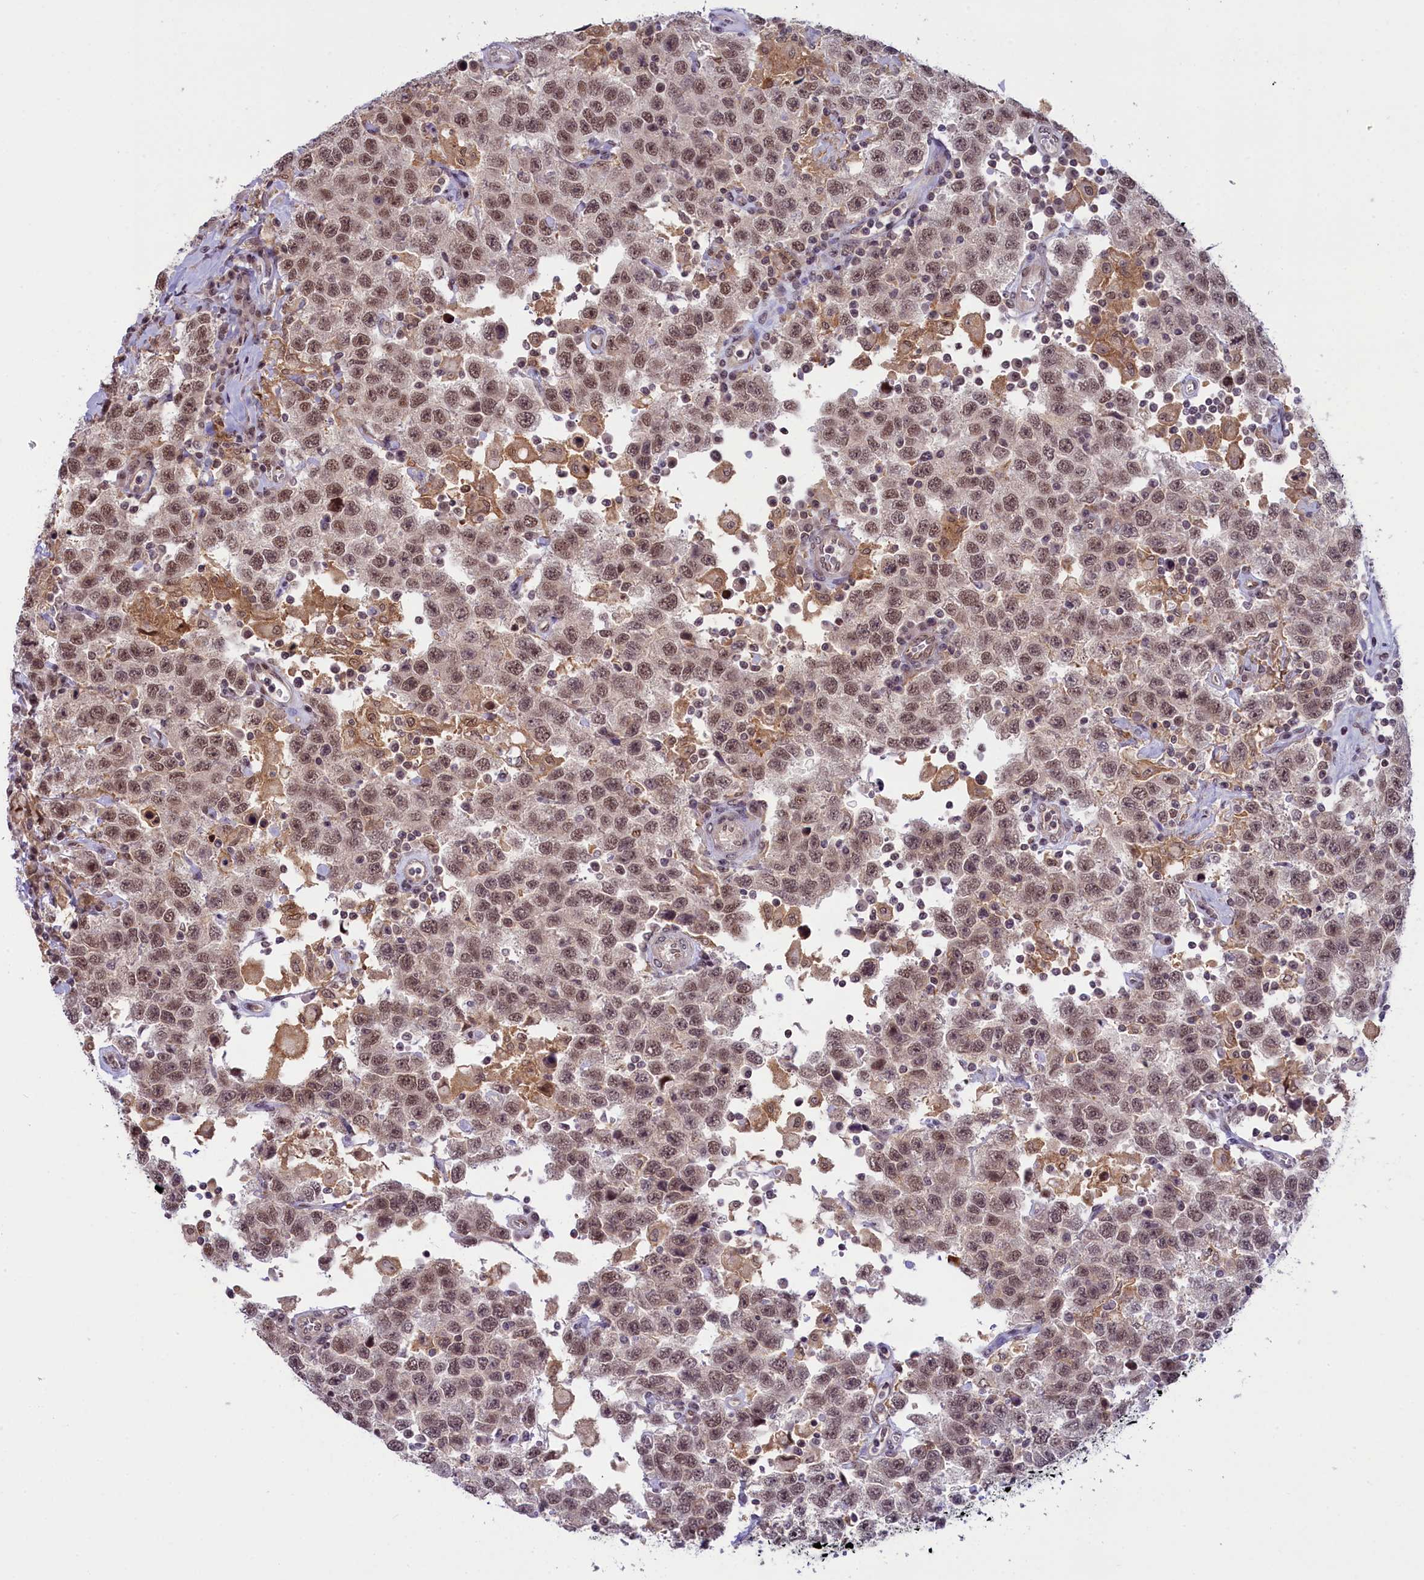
{"staining": {"intensity": "moderate", "quantity": ">75%", "location": "nuclear"}, "tissue": "testis cancer", "cell_type": "Tumor cells", "image_type": "cancer", "snomed": [{"axis": "morphology", "description": "Seminoma, NOS"}, {"axis": "topography", "description": "Testis"}], "caption": "High-magnification brightfield microscopy of seminoma (testis) stained with DAB (brown) and counterstained with hematoxylin (blue). tumor cells exhibit moderate nuclear expression is seen in about>75% of cells.", "gene": "FCHO1", "patient": {"sex": "male", "age": 41}}